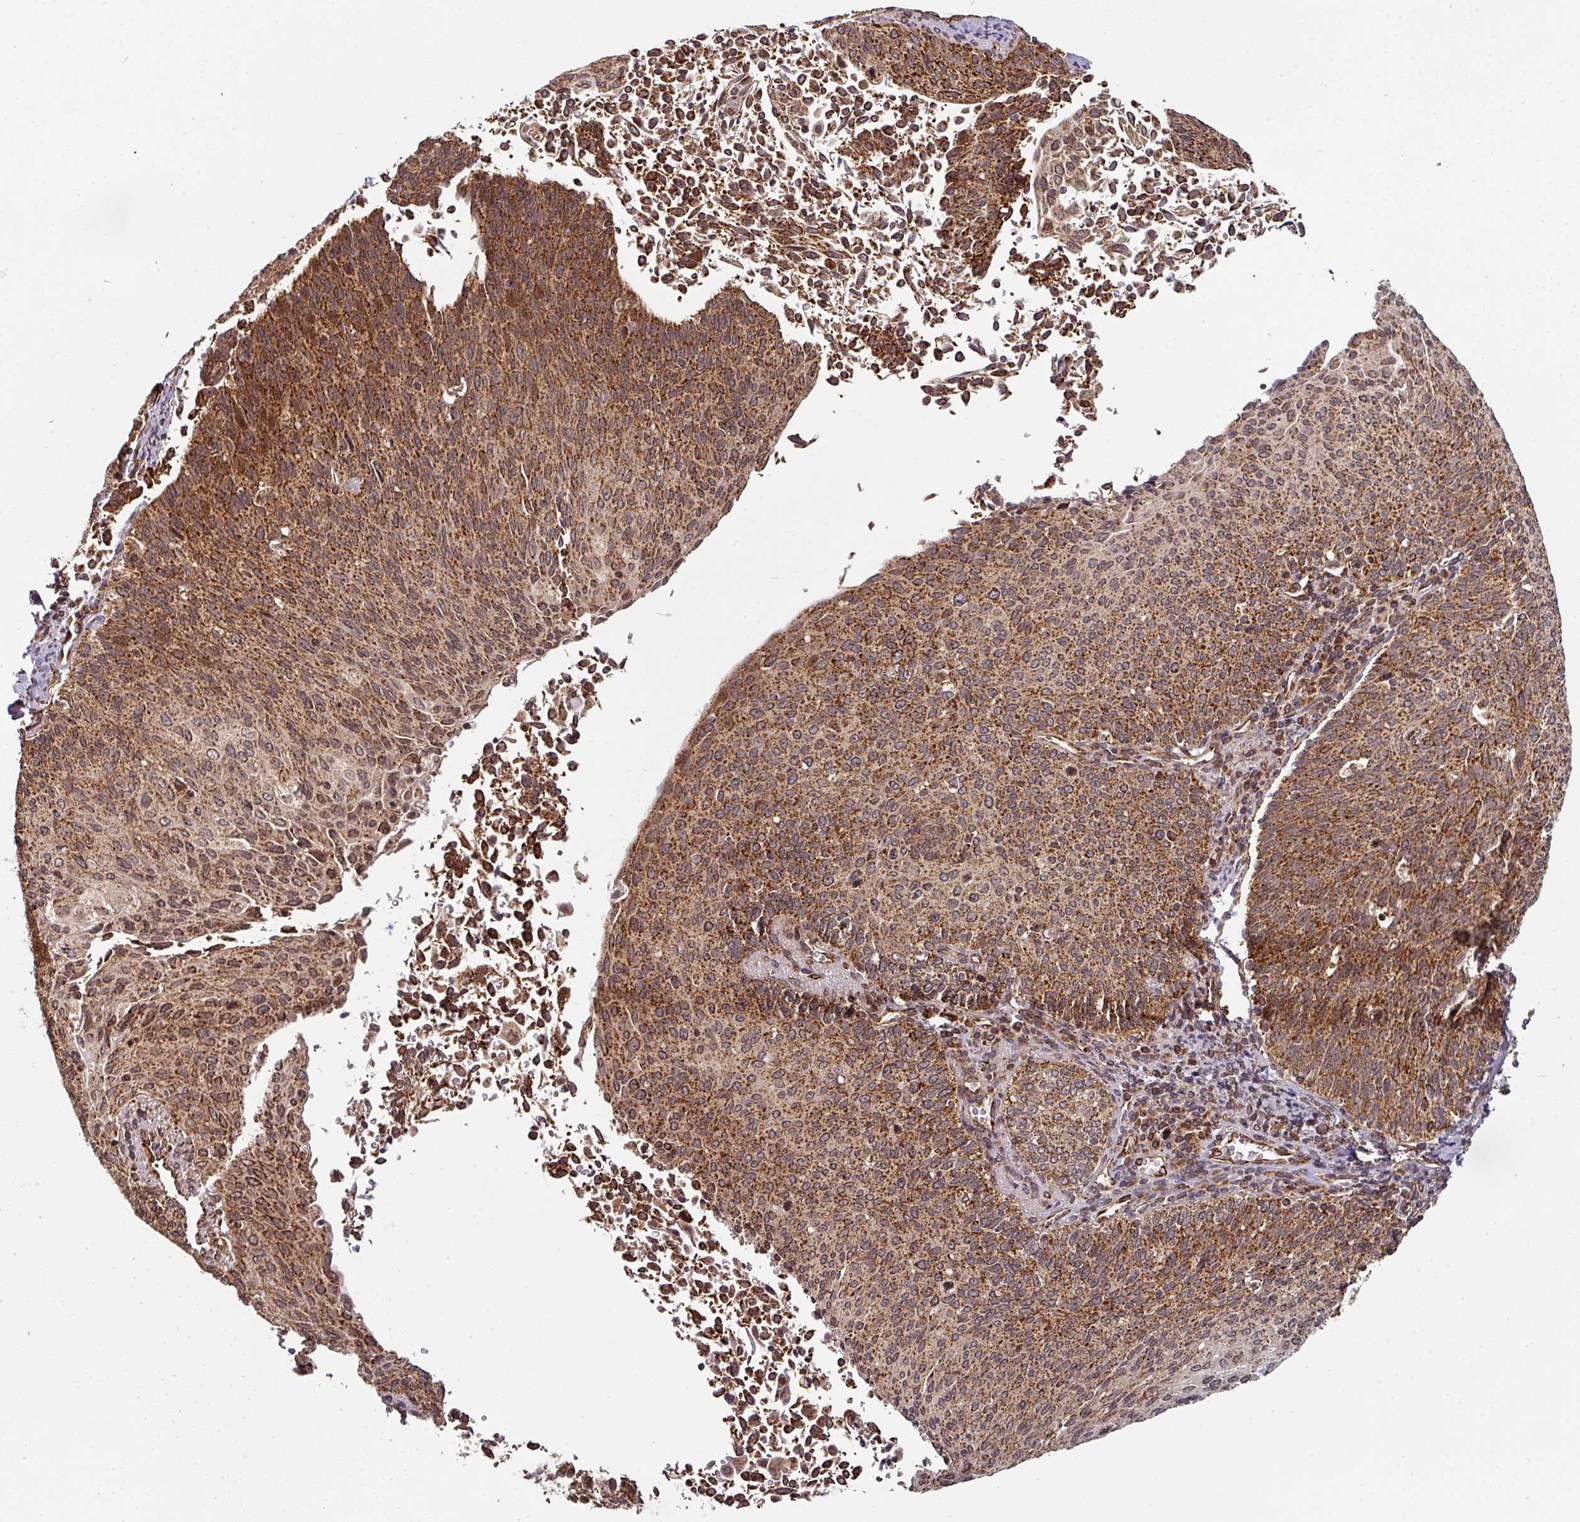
{"staining": {"intensity": "strong", "quantity": ">75%", "location": "cytoplasmic/membranous"}, "tissue": "cervical cancer", "cell_type": "Tumor cells", "image_type": "cancer", "snomed": [{"axis": "morphology", "description": "Squamous cell carcinoma, NOS"}, {"axis": "topography", "description": "Cervix"}], "caption": "Human squamous cell carcinoma (cervical) stained for a protein (brown) displays strong cytoplasmic/membranous positive staining in about >75% of tumor cells.", "gene": "TRAP1", "patient": {"sex": "female", "age": 55}}